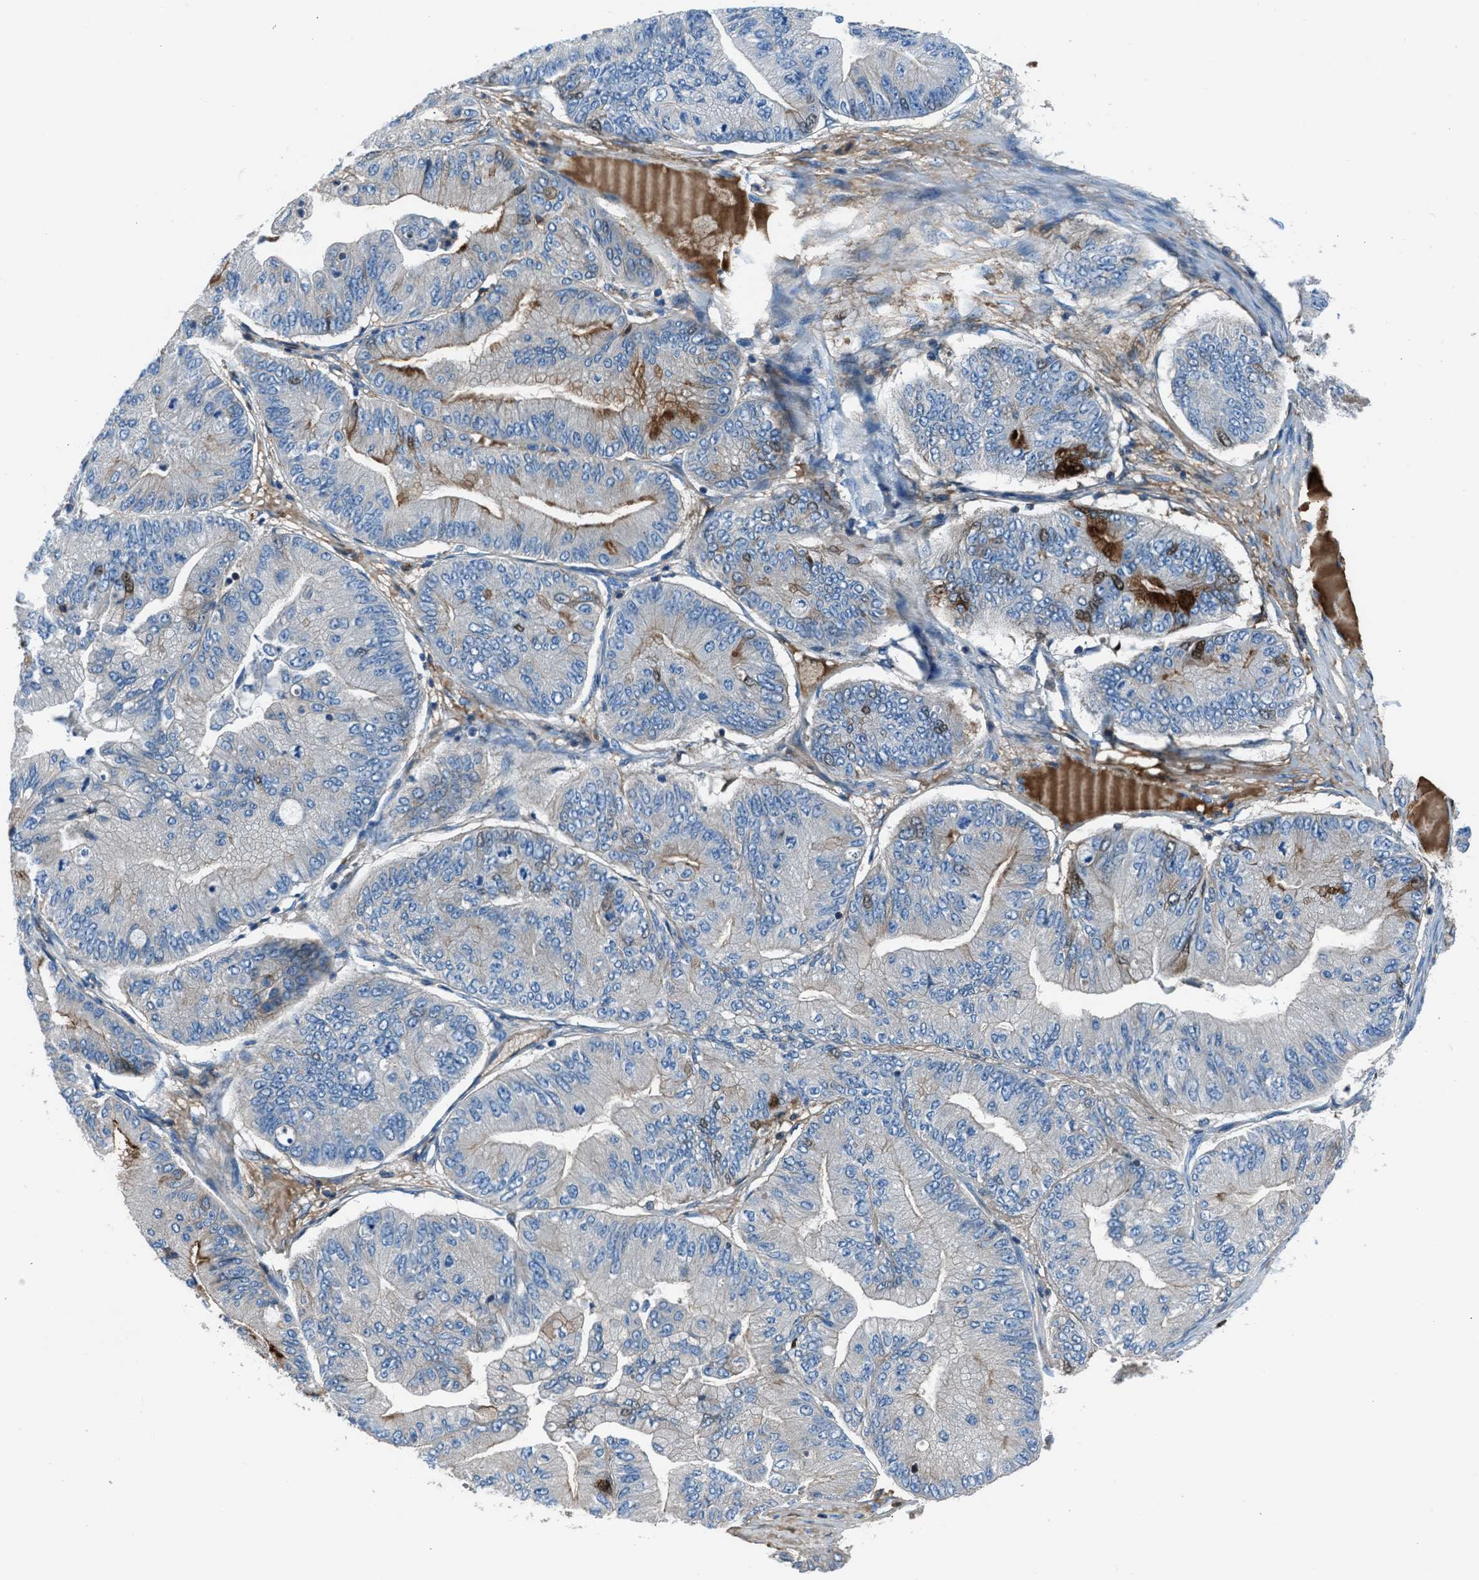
{"staining": {"intensity": "strong", "quantity": "<25%", "location": "cytoplasmic/membranous"}, "tissue": "ovarian cancer", "cell_type": "Tumor cells", "image_type": "cancer", "snomed": [{"axis": "morphology", "description": "Cystadenocarcinoma, mucinous, NOS"}, {"axis": "topography", "description": "Ovary"}], "caption": "Protein staining of mucinous cystadenocarcinoma (ovarian) tissue displays strong cytoplasmic/membranous staining in about <25% of tumor cells.", "gene": "SLC38A6", "patient": {"sex": "female", "age": 61}}